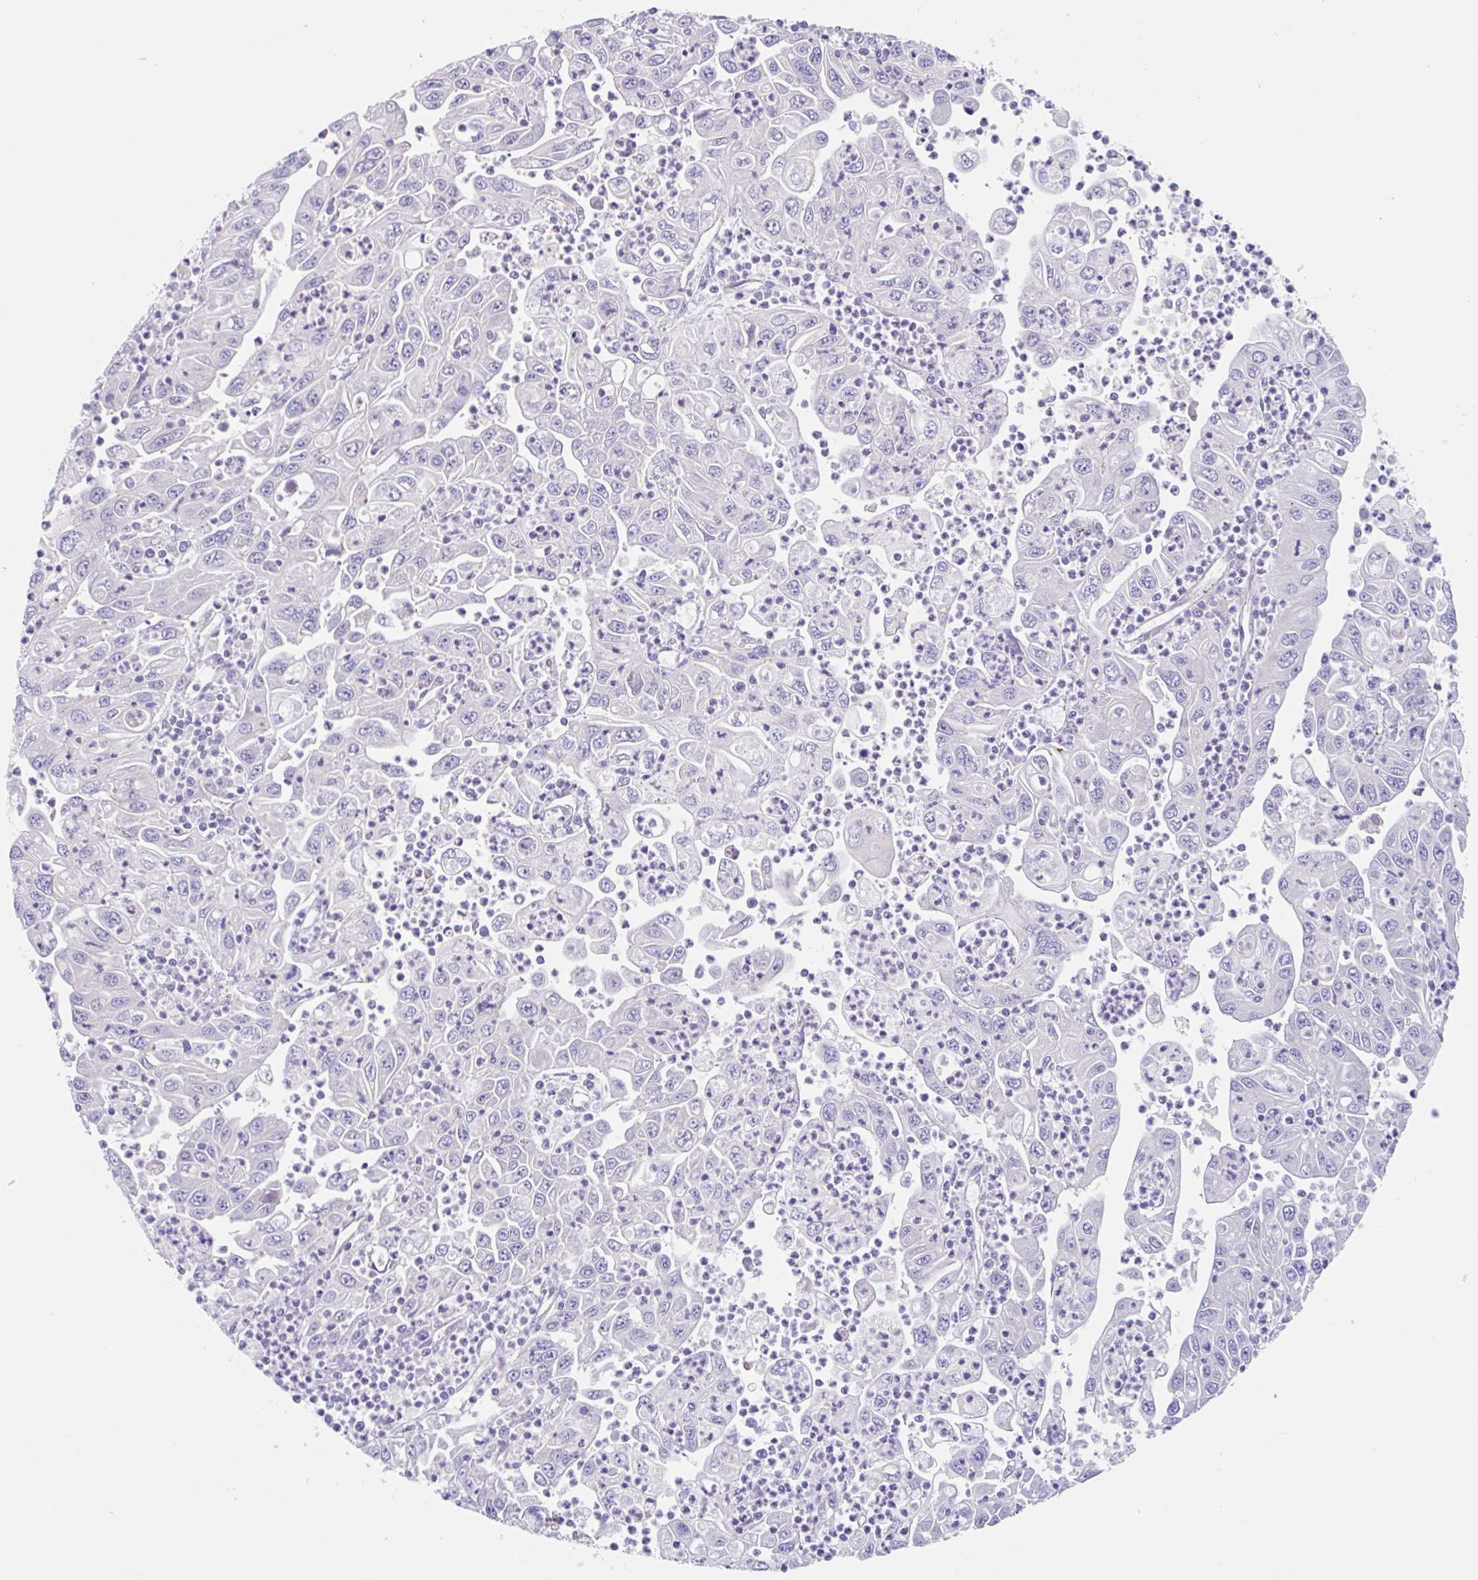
{"staining": {"intensity": "negative", "quantity": "none", "location": "none"}, "tissue": "endometrial cancer", "cell_type": "Tumor cells", "image_type": "cancer", "snomed": [{"axis": "morphology", "description": "Adenocarcinoma, NOS"}, {"axis": "topography", "description": "Uterus"}], "caption": "Tumor cells show no significant protein expression in endometrial adenocarcinoma.", "gene": "EHD4", "patient": {"sex": "female", "age": 62}}